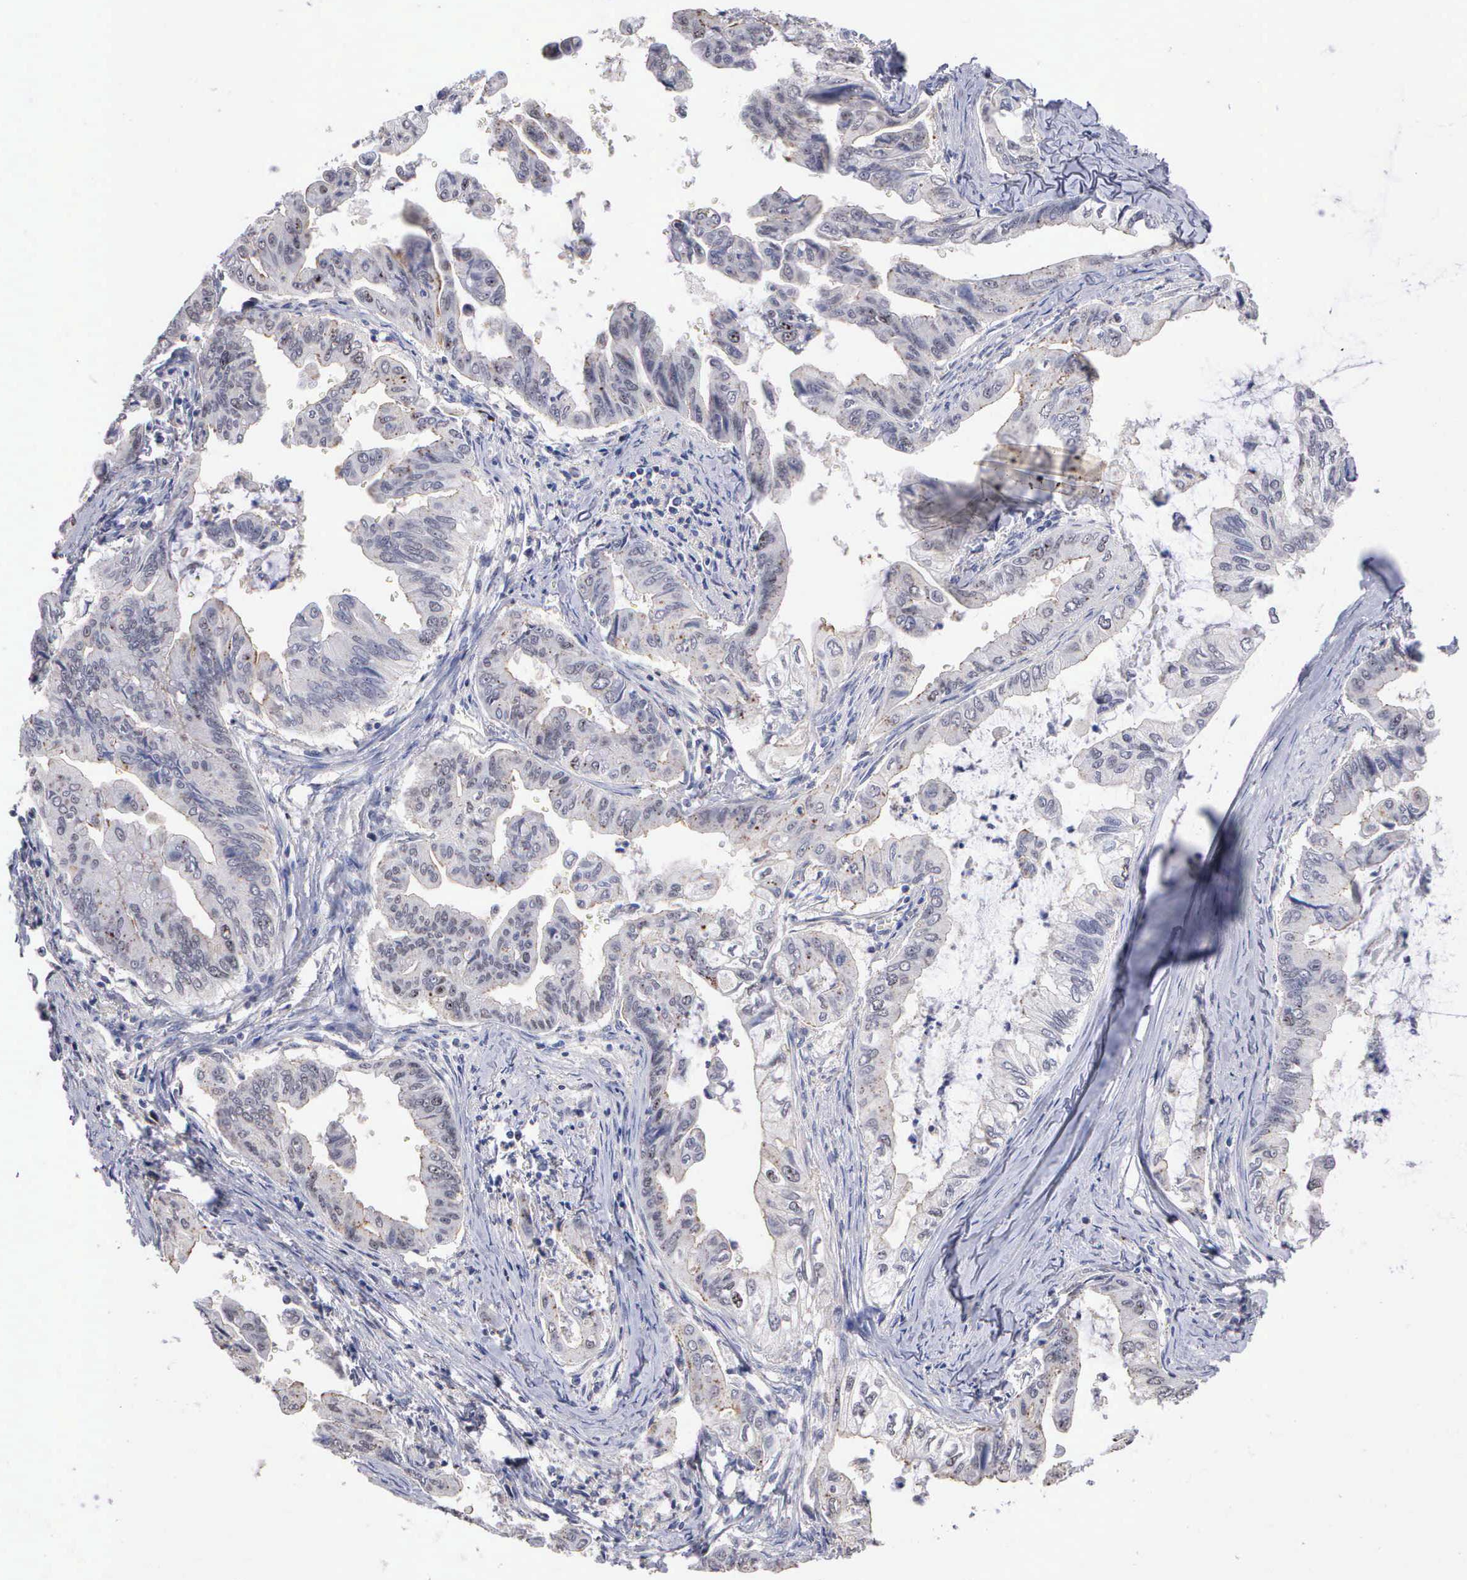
{"staining": {"intensity": "weak", "quantity": "<25%", "location": "cytoplasmic/membranous"}, "tissue": "stomach cancer", "cell_type": "Tumor cells", "image_type": "cancer", "snomed": [{"axis": "morphology", "description": "Adenocarcinoma, NOS"}, {"axis": "topography", "description": "Stomach, upper"}], "caption": "Immunohistochemistry image of human stomach adenocarcinoma stained for a protein (brown), which reveals no staining in tumor cells. Nuclei are stained in blue.", "gene": "KDM6A", "patient": {"sex": "male", "age": 80}}